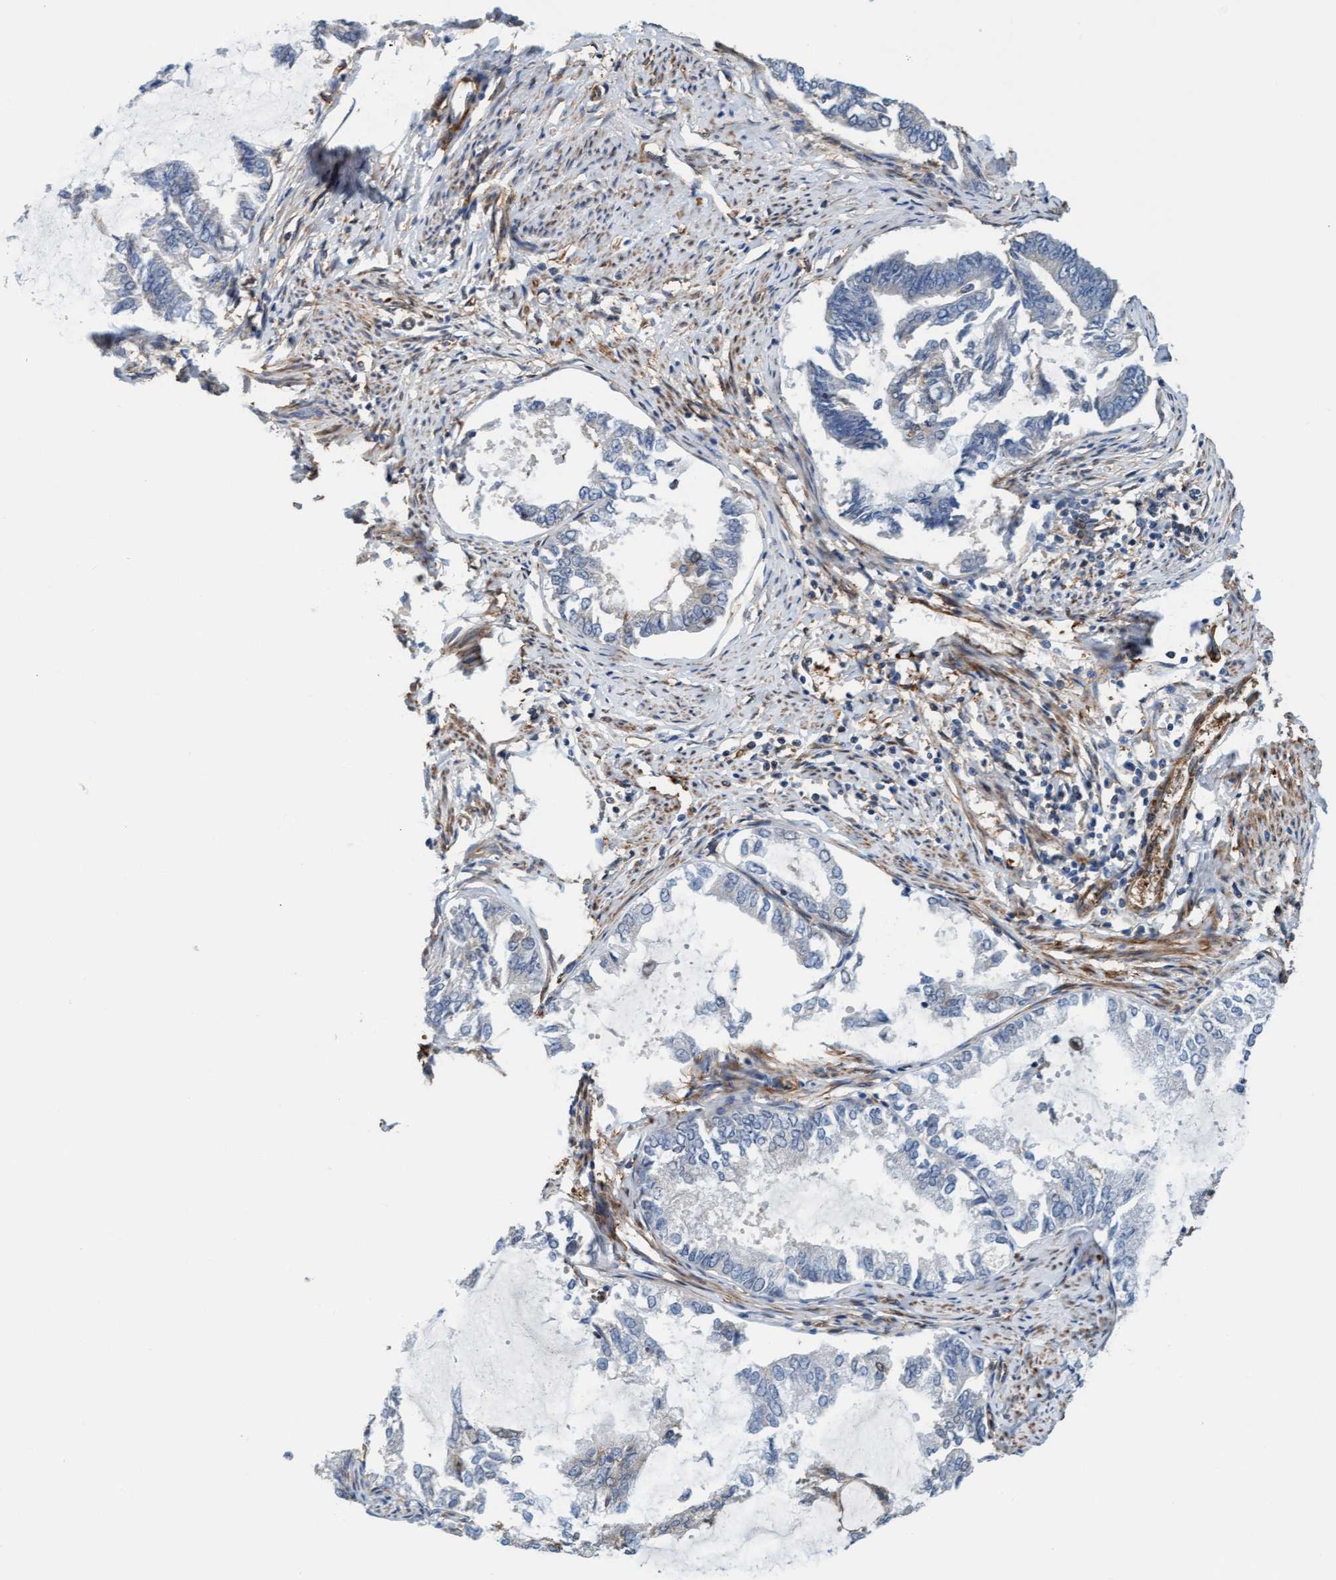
{"staining": {"intensity": "negative", "quantity": "none", "location": "none"}, "tissue": "endometrial cancer", "cell_type": "Tumor cells", "image_type": "cancer", "snomed": [{"axis": "morphology", "description": "Adenocarcinoma, NOS"}, {"axis": "topography", "description": "Endometrium"}], "caption": "Human endometrial cancer stained for a protein using immunohistochemistry (IHC) exhibits no staining in tumor cells.", "gene": "FMNL3", "patient": {"sex": "female", "age": 86}}